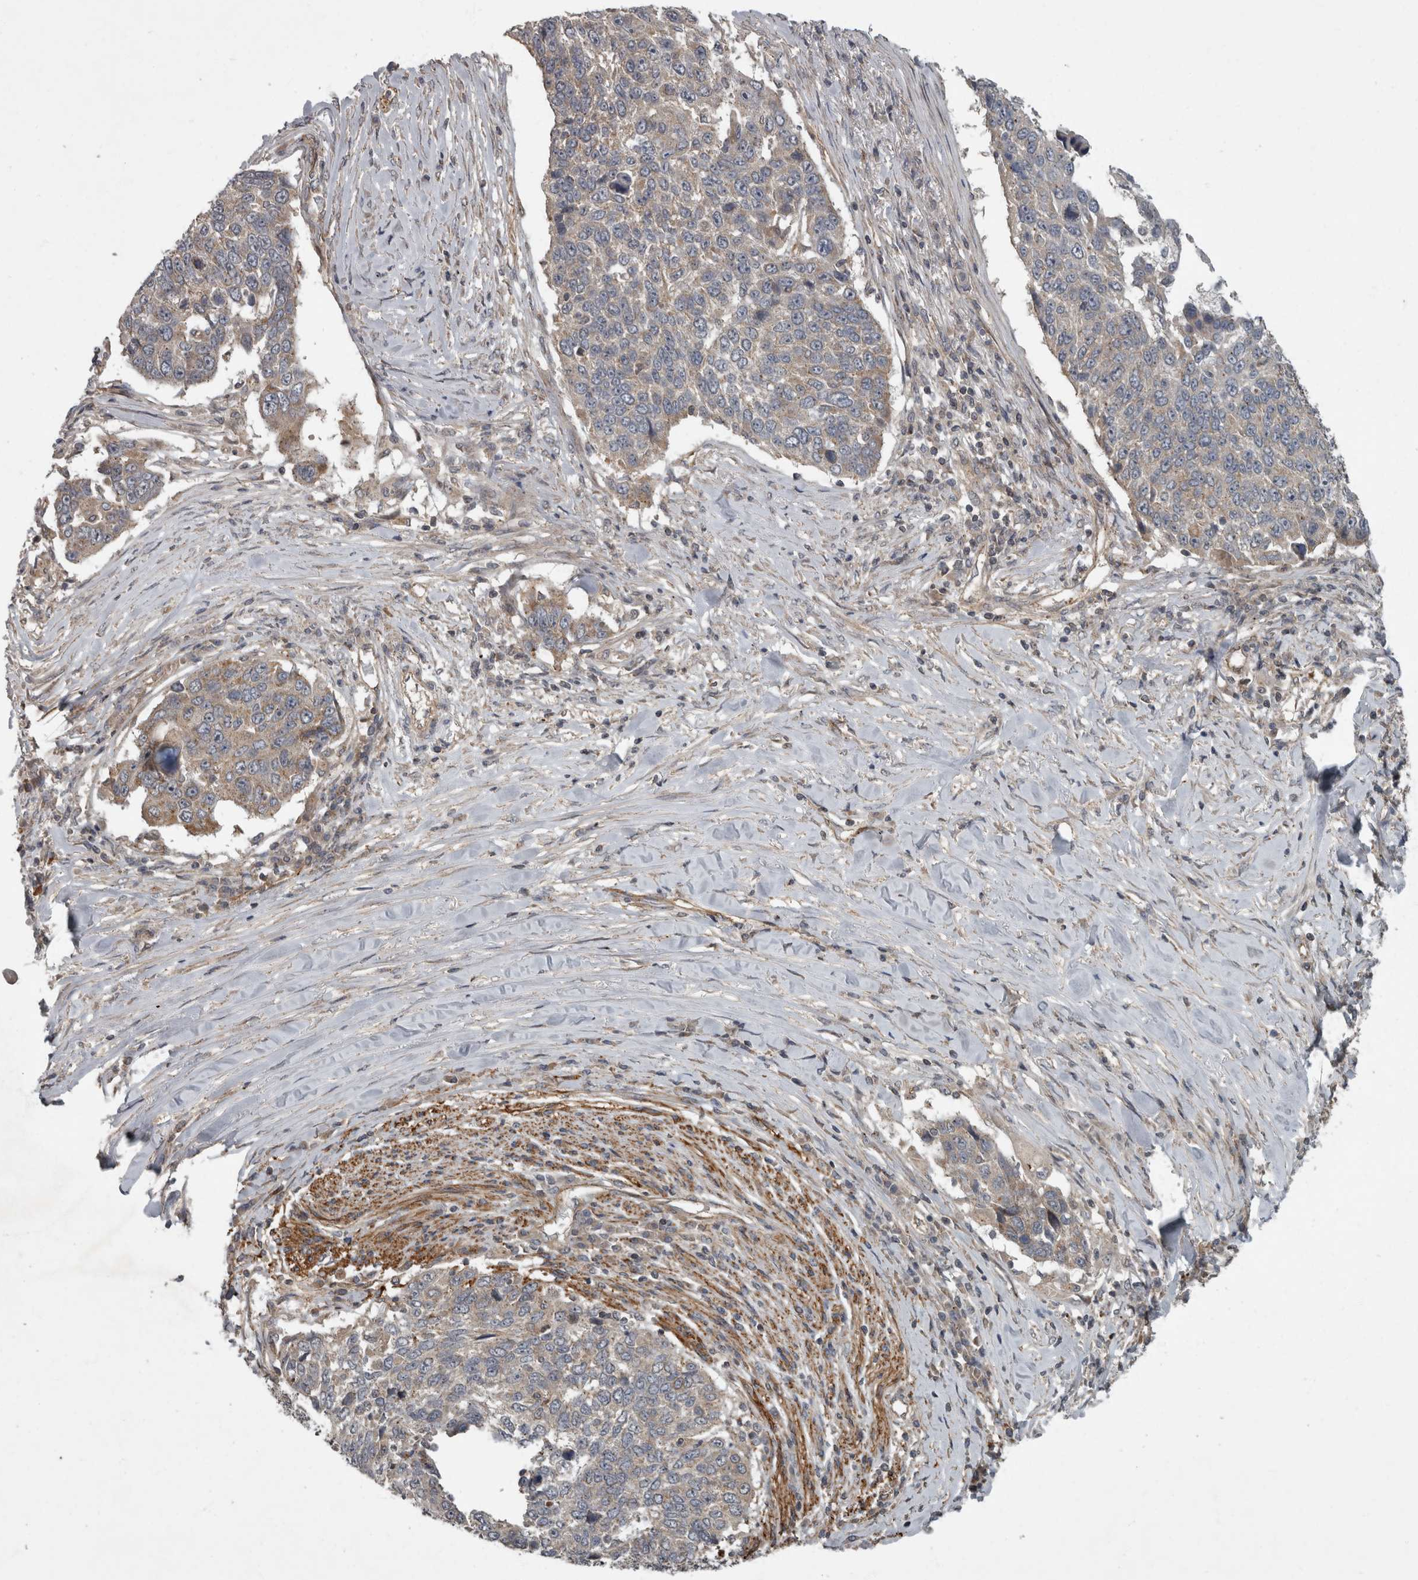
{"staining": {"intensity": "weak", "quantity": "<25%", "location": "cytoplasmic/membranous"}, "tissue": "lung cancer", "cell_type": "Tumor cells", "image_type": "cancer", "snomed": [{"axis": "morphology", "description": "Squamous cell carcinoma, NOS"}, {"axis": "topography", "description": "Lung"}], "caption": "A high-resolution histopathology image shows immunohistochemistry (IHC) staining of lung cancer (squamous cell carcinoma), which shows no significant positivity in tumor cells.", "gene": "VEGFD", "patient": {"sex": "male", "age": 66}}